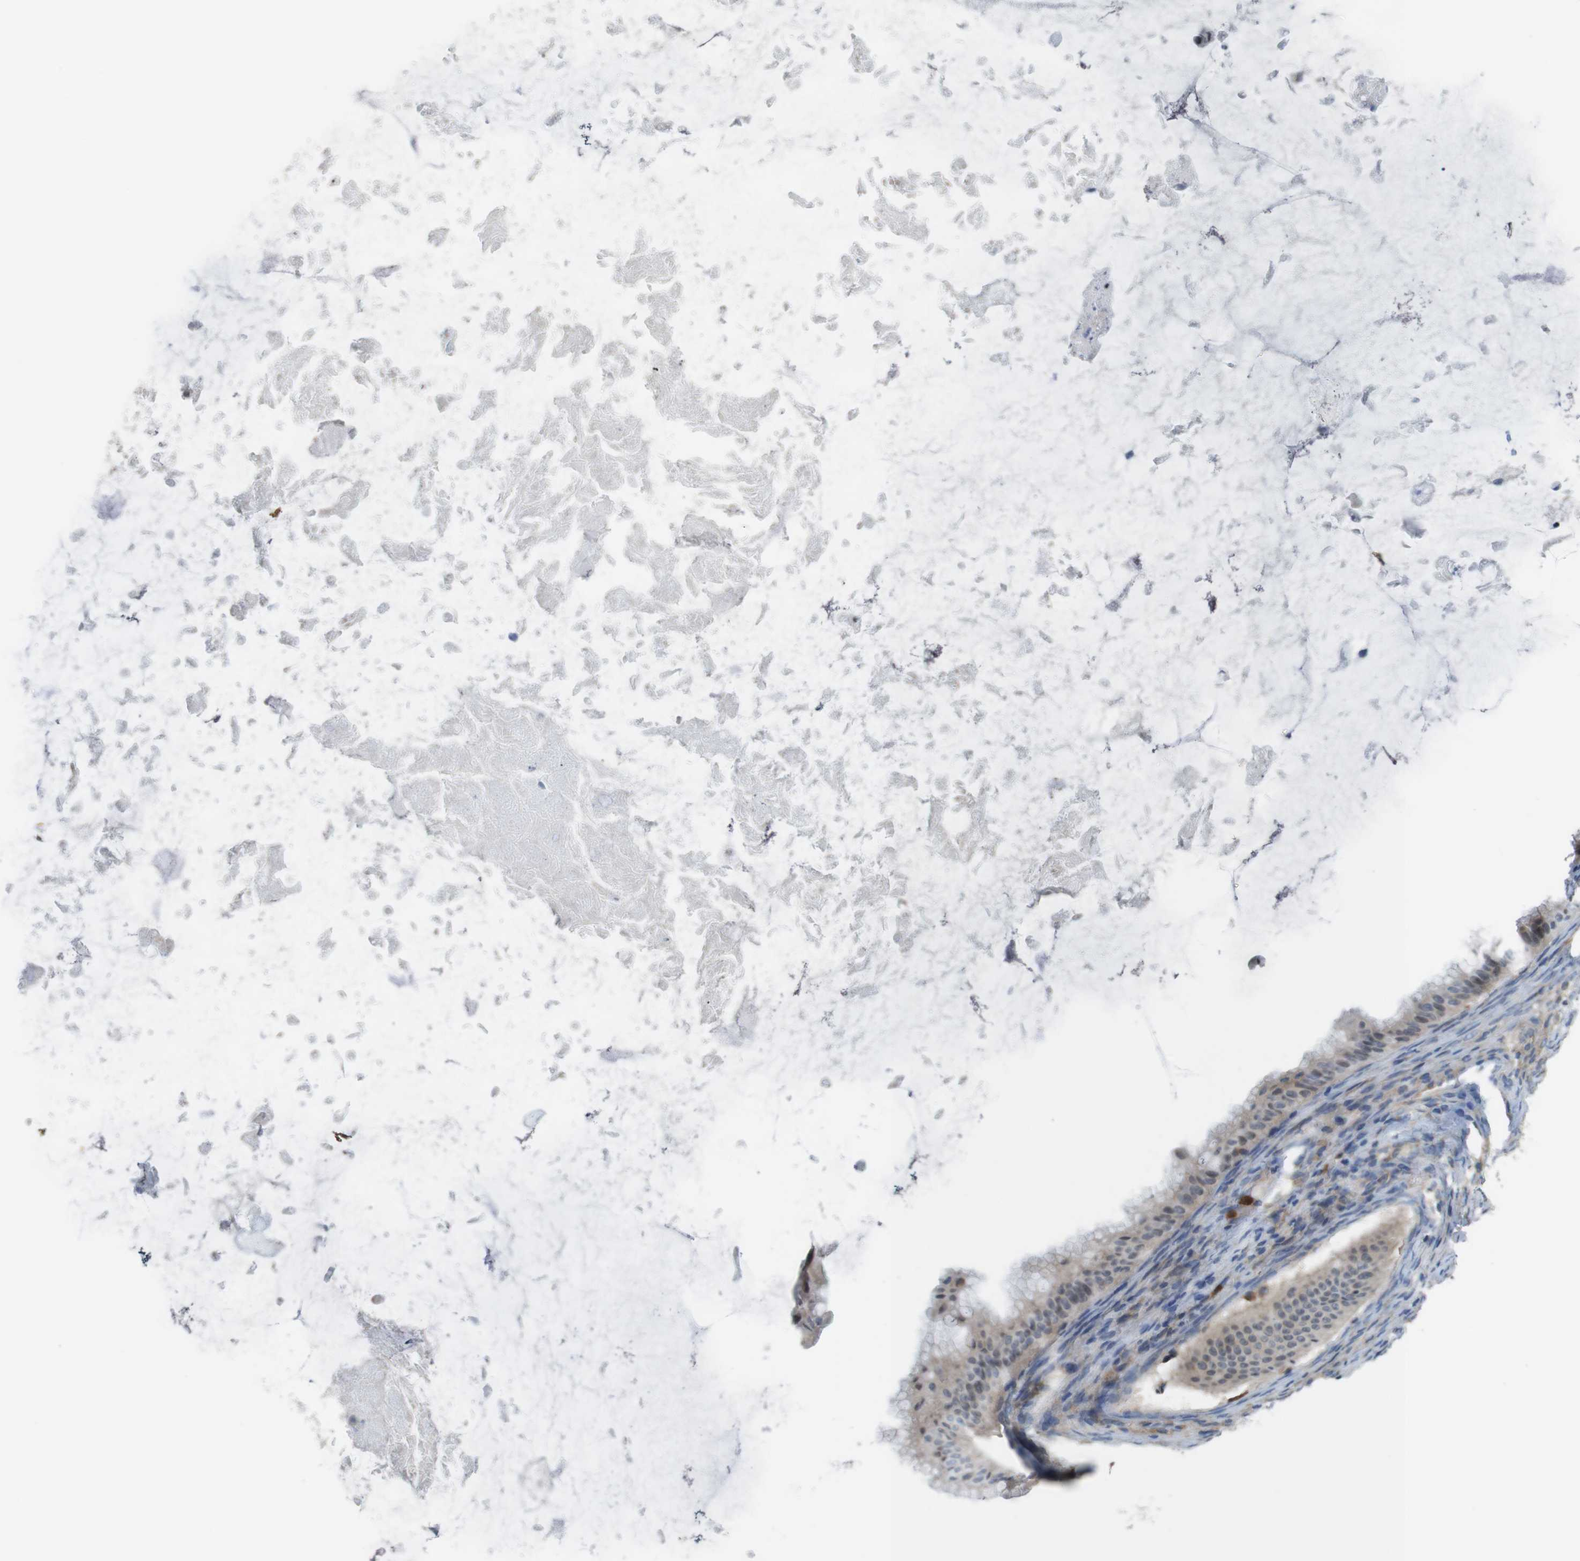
{"staining": {"intensity": "moderate", "quantity": "25%-75%", "location": "nuclear"}, "tissue": "ovarian cancer", "cell_type": "Tumor cells", "image_type": "cancer", "snomed": [{"axis": "morphology", "description": "Cystadenocarcinoma, mucinous, NOS"}, {"axis": "topography", "description": "Ovary"}], "caption": "Immunohistochemical staining of human mucinous cystadenocarcinoma (ovarian) demonstrates moderate nuclear protein positivity in about 25%-75% of tumor cells.", "gene": "PCDH10", "patient": {"sex": "female", "age": 61}}